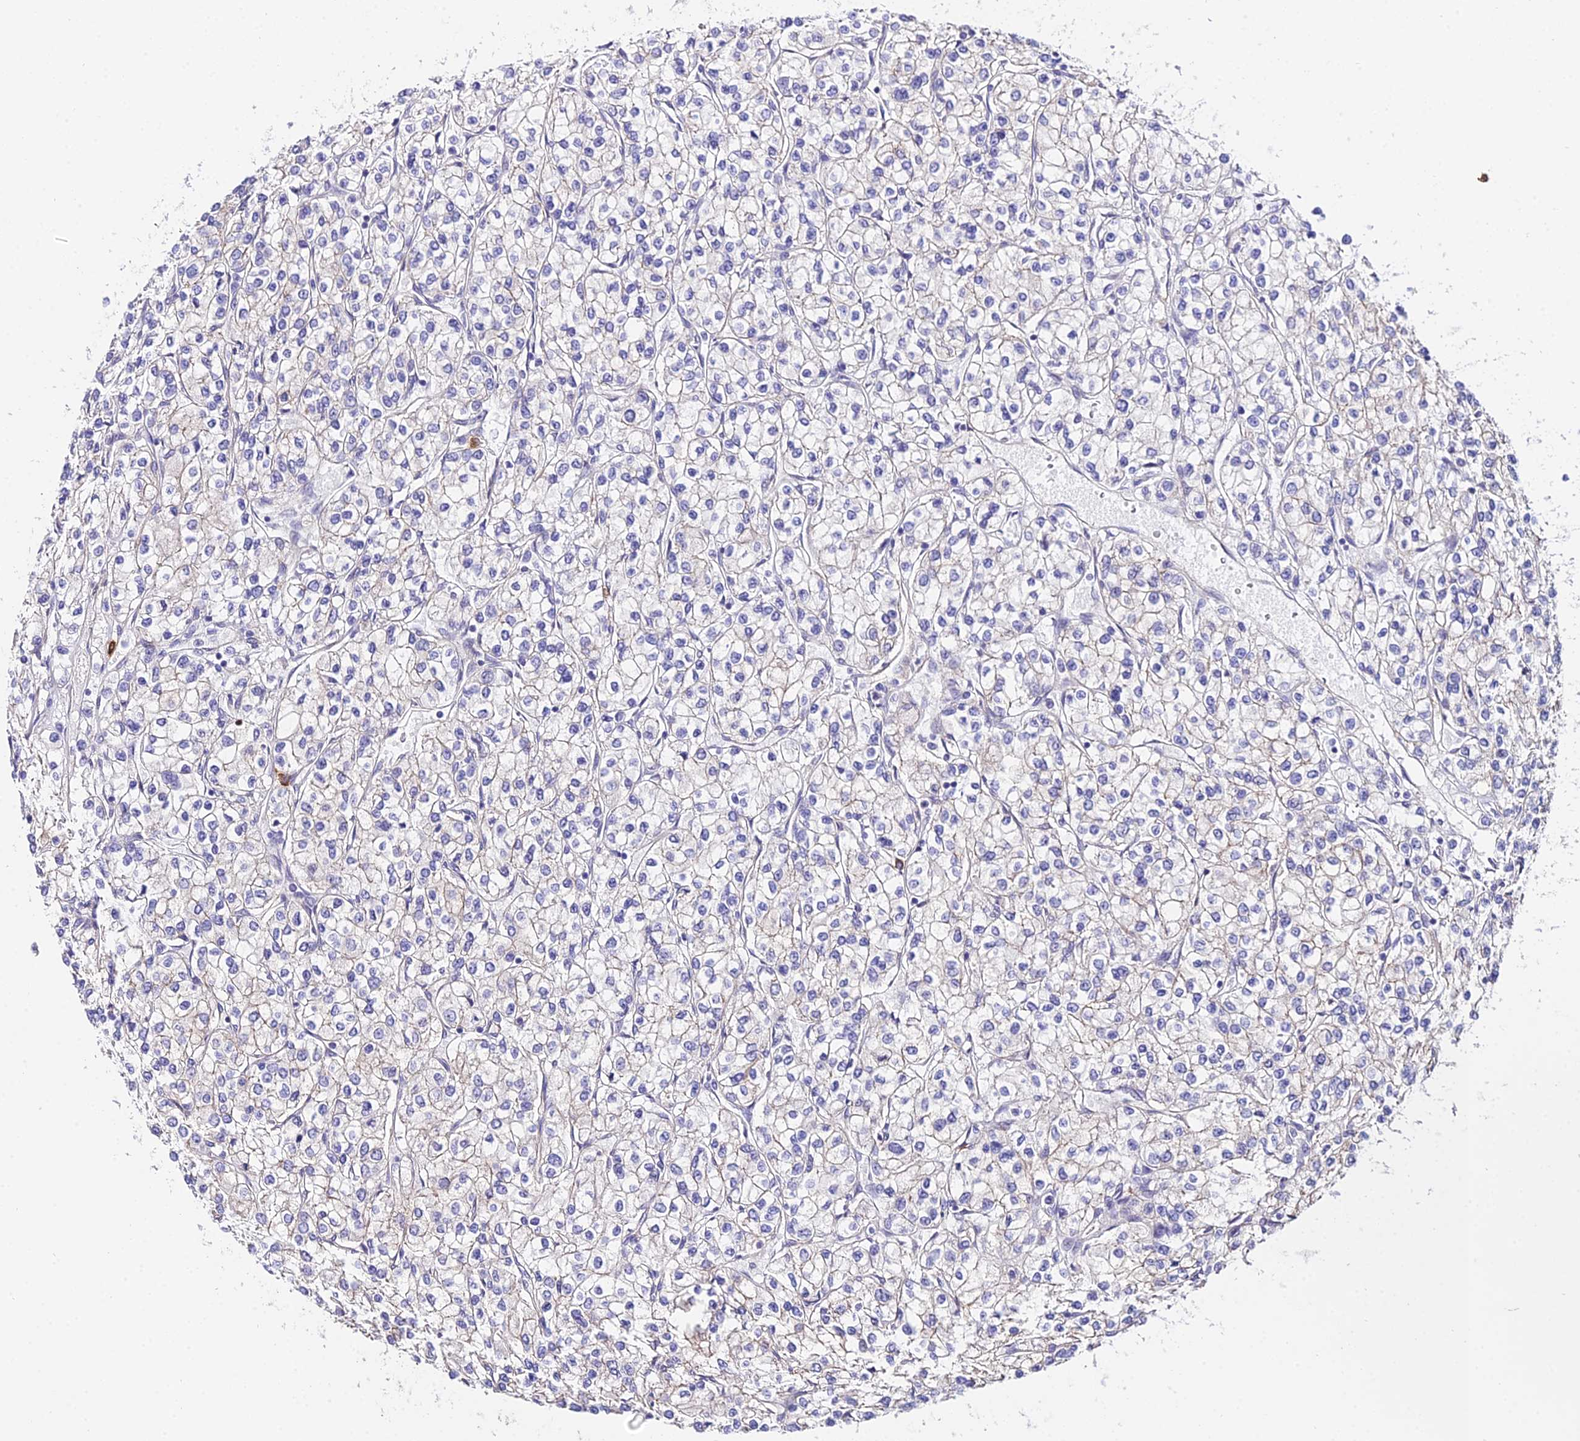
{"staining": {"intensity": "negative", "quantity": "none", "location": "none"}, "tissue": "renal cancer", "cell_type": "Tumor cells", "image_type": "cancer", "snomed": [{"axis": "morphology", "description": "Adenocarcinoma, NOS"}, {"axis": "topography", "description": "Kidney"}], "caption": "This is an IHC histopathology image of renal adenocarcinoma. There is no positivity in tumor cells.", "gene": "POLR2I", "patient": {"sex": "male", "age": 80}}